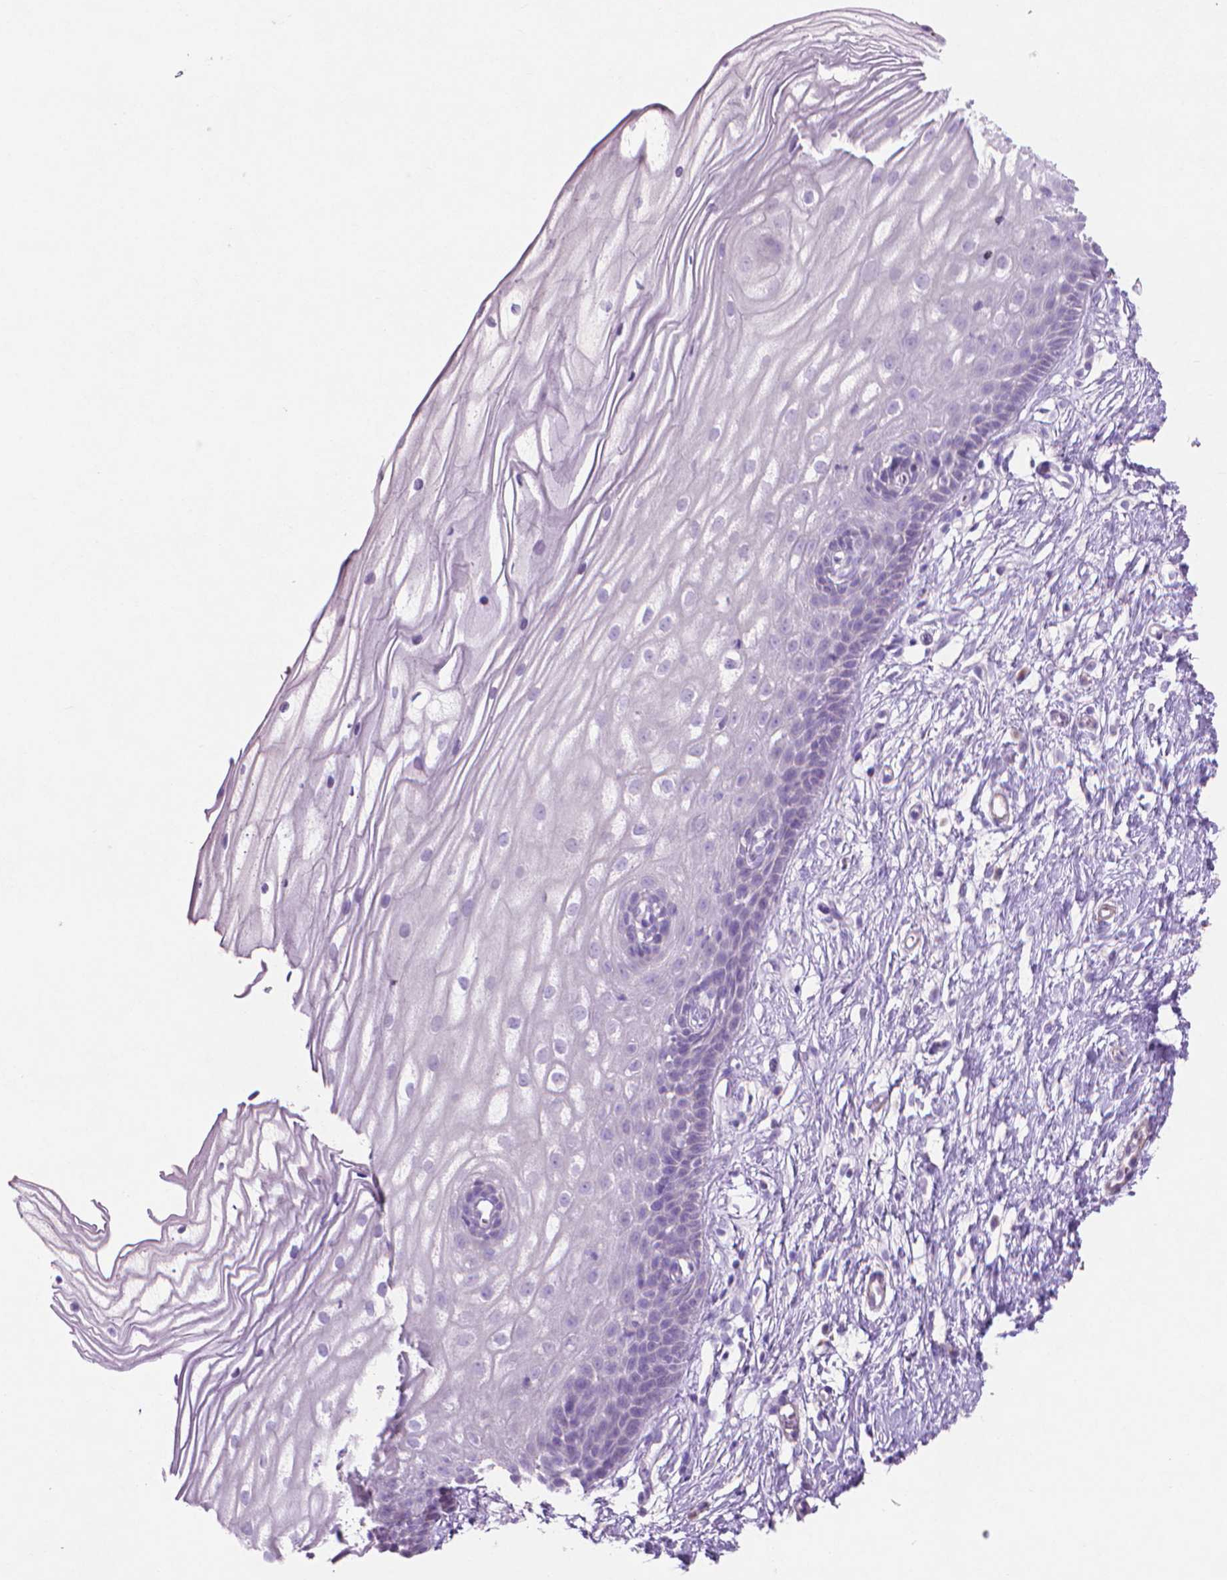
{"staining": {"intensity": "negative", "quantity": "none", "location": "none"}, "tissue": "cervix", "cell_type": "Glandular cells", "image_type": "normal", "snomed": [{"axis": "morphology", "description": "Normal tissue, NOS"}, {"axis": "topography", "description": "Cervix"}], "caption": "Immunohistochemistry (IHC) photomicrograph of normal cervix stained for a protein (brown), which exhibits no staining in glandular cells. The staining was performed using DAB (3,3'-diaminobenzidine) to visualize the protein expression in brown, while the nuclei were stained in blue with hematoxylin (Magnification: 20x).", "gene": "AQP10", "patient": {"sex": "female", "age": 40}}